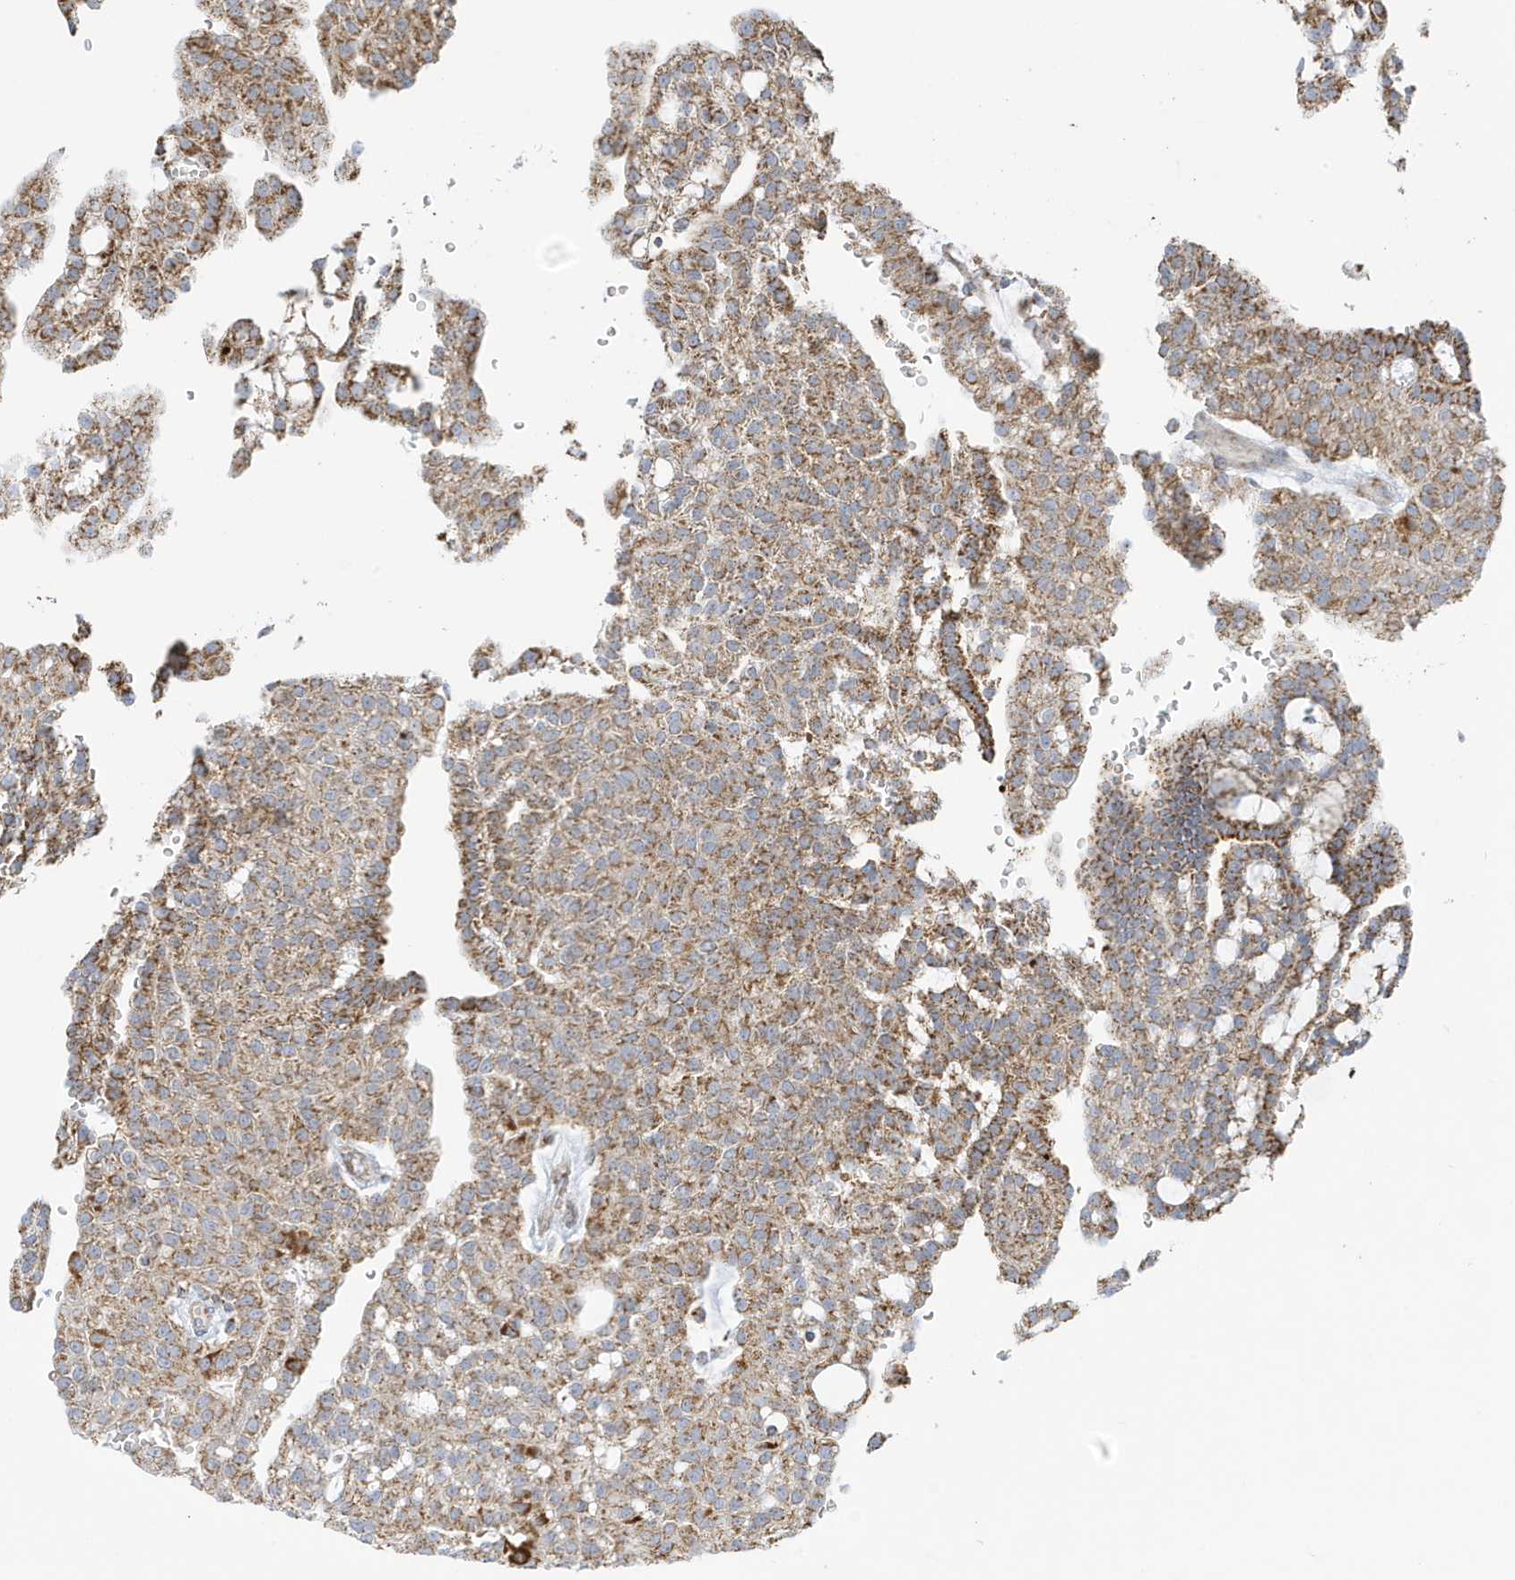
{"staining": {"intensity": "moderate", "quantity": ">75%", "location": "cytoplasmic/membranous"}, "tissue": "renal cancer", "cell_type": "Tumor cells", "image_type": "cancer", "snomed": [{"axis": "morphology", "description": "Adenocarcinoma, NOS"}, {"axis": "topography", "description": "Kidney"}], "caption": "This photomicrograph demonstrates immunohistochemistry (IHC) staining of human renal cancer (adenocarcinoma), with medium moderate cytoplasmic/membranous expression in approximately >75% of tumor cells.", "gene": "ATP5ME", "patient": {"sex": "male", "age": 63}}